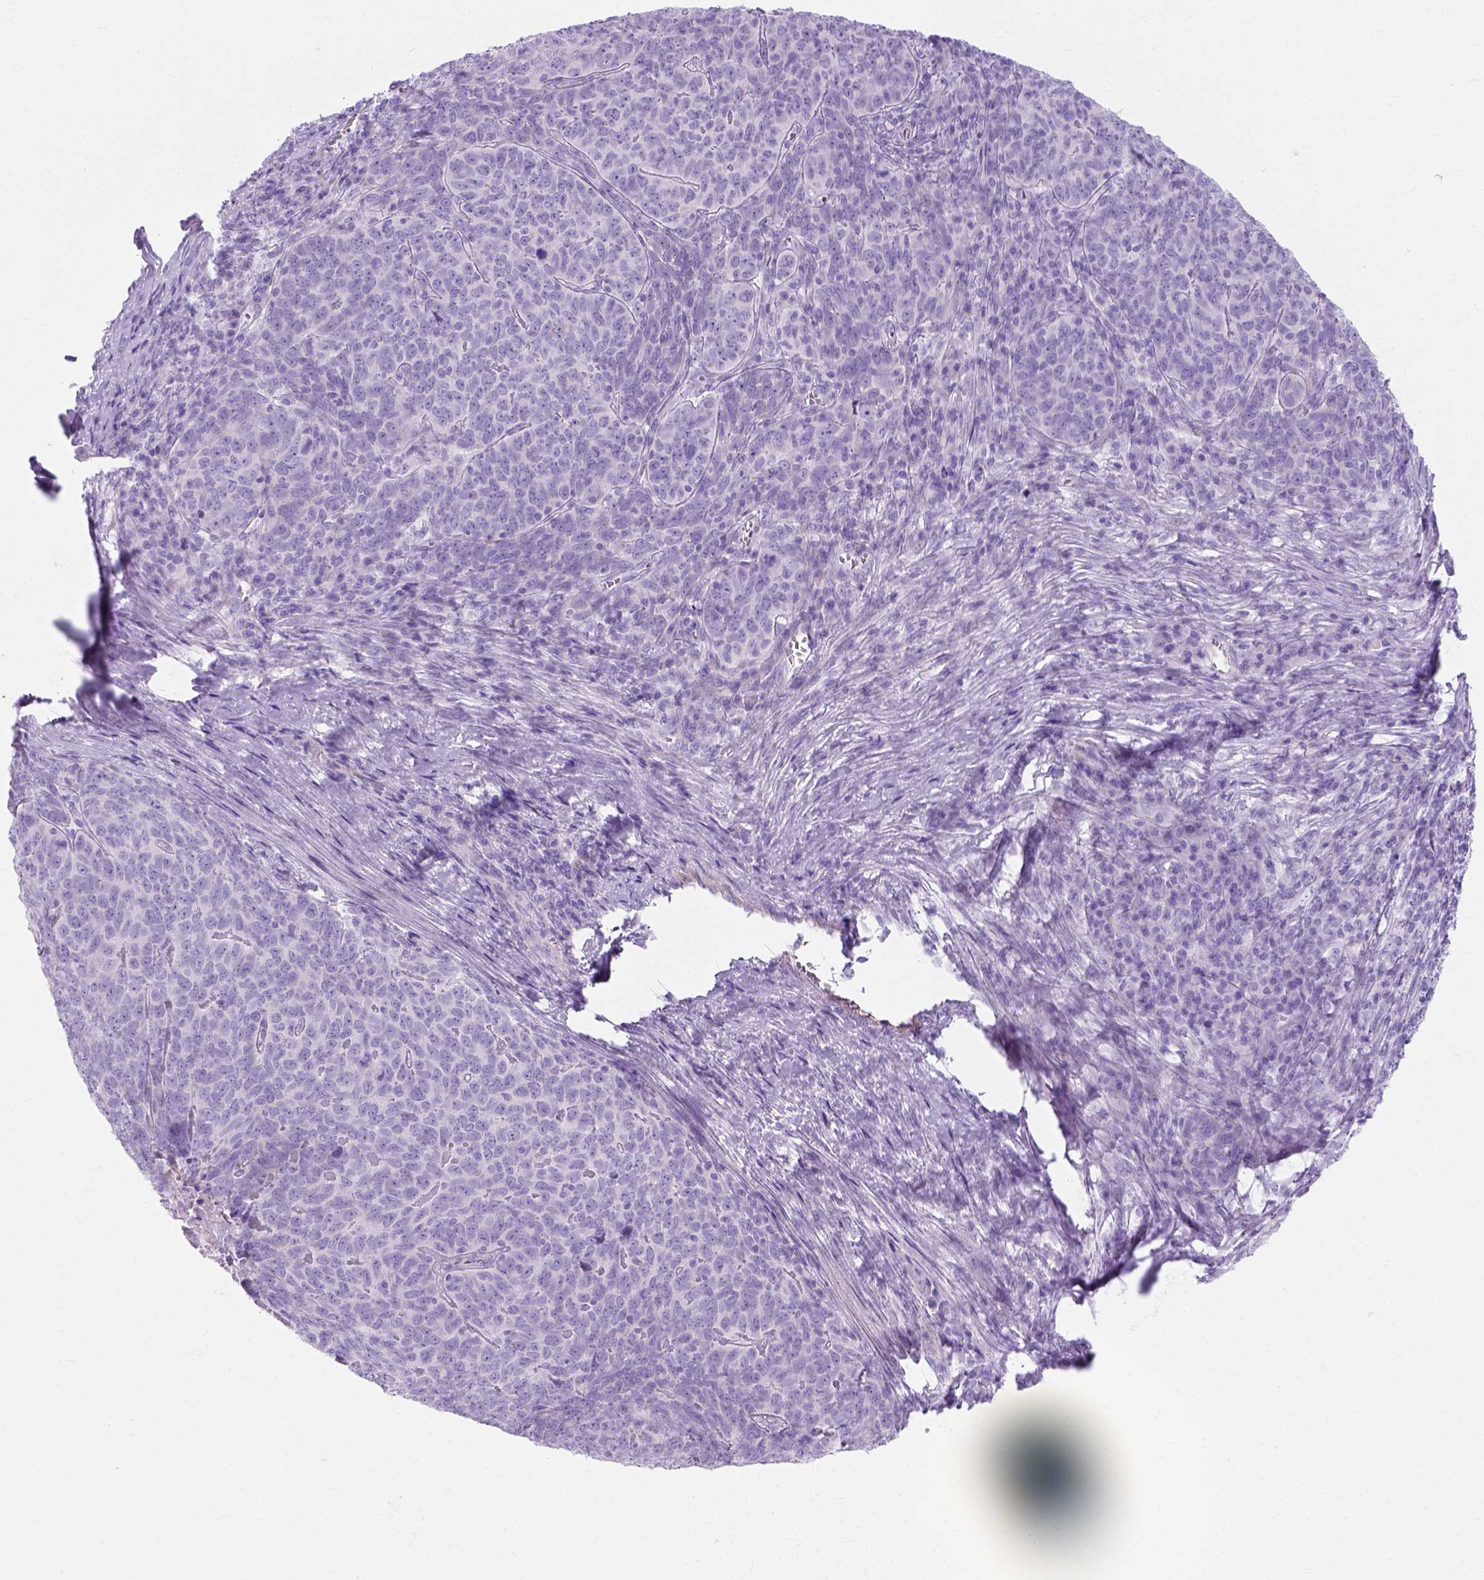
{"staining": {"intensity": "negative", "quantity": "none", "location": "none"}, "tissue": "skin cancer", "cell_type": "Tumor cells", "image_type": "cancer", "snomed": [{"axis": "morphology", "description": "Squamous cell carcinoma, NOS"}, {"axis": "topography", "description": "Skin"}, {"axis": "topography", "description": "Anal"}], "caption": "The micrograph shows no staining of tumor cells in squamous cell carcinoma (skin). Brightfield microscopy of immunohistochemistry stained with DAB (brown) and hematoxylin (blue), captured at high magnification.", "gene": "MYH15", "patient": {"sex": "female", "age": 51}}